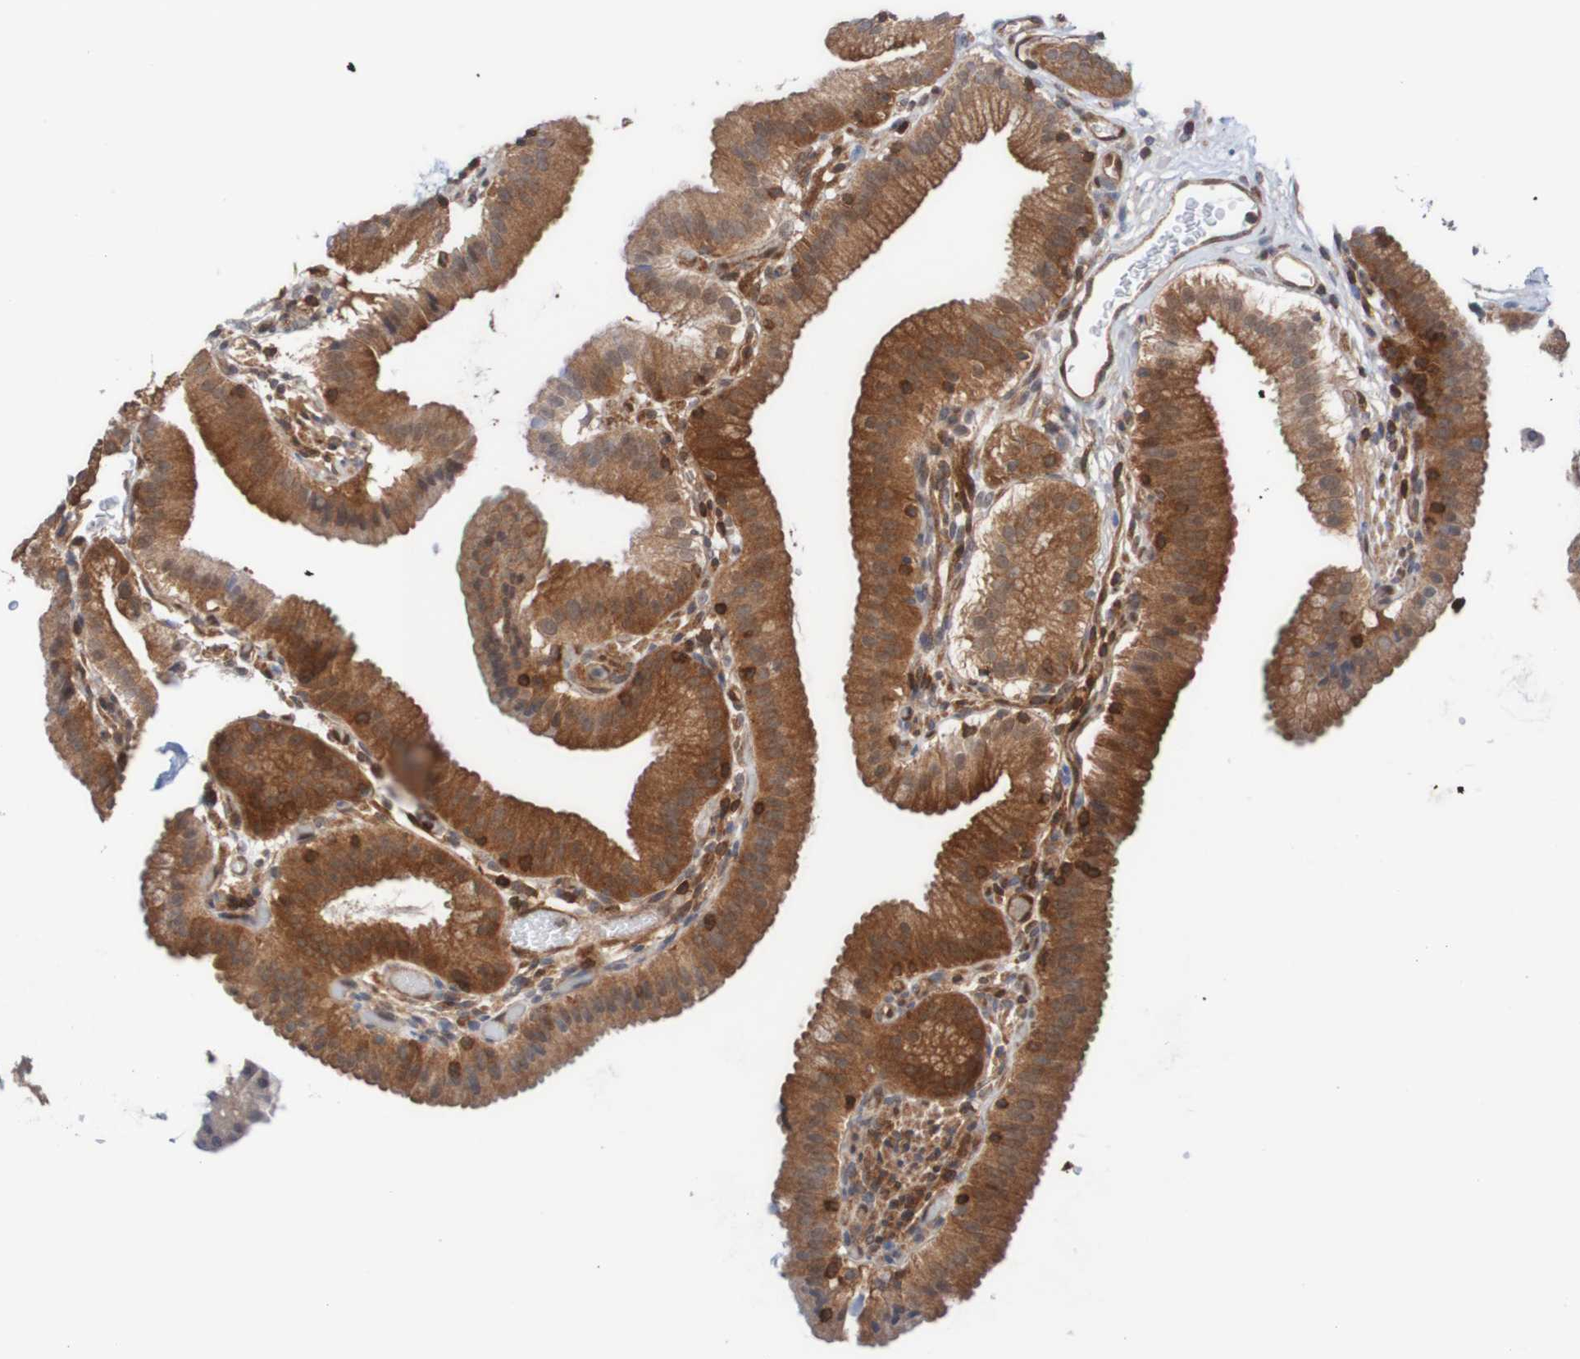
{"staining": {"intensity": "moderate", "quantity": ">75%", "location": "cytoplasmic/membranous,nuclear"}, "tissue": "gallbladder", "cell_type": "Glandular cells", "image_type": "normal", "snomed": [{"axis": "morphology", "description": "Normal tissue, NOS"}, {"axis": "topography", "description": "Gallbladder"}], "caption": "The micrograph demonstrates immunohistochemical staining of unremarkable gallbladder. There is moderate cytoplasmic/membranous,nuclear positivity is appreciated in about >75% of glandular cells.", "gene": "RIGI", "patient": {"sex": "male", "age": 54}}